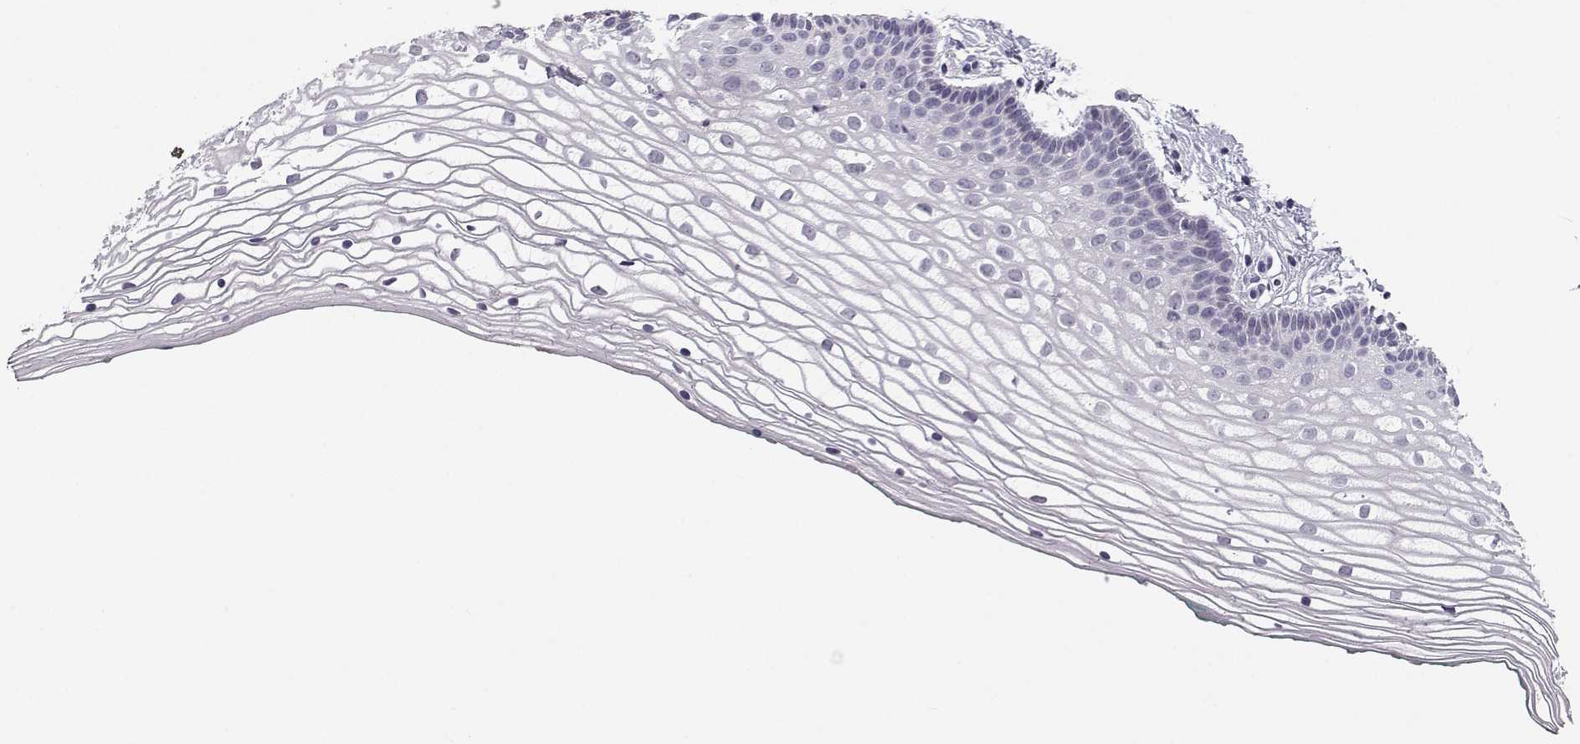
{"staining": {"intensity": "negative", "quantity": "none", "location": "none"}, "tissue": "vagina", "cell_type": "Squamous epithelial cells", "image_type": "normal", "snomed": [{"axis": "morphology", "description": "Normal tissue, NOS"}, {"axis": "topography", "description": "Vagina"}], "caption": "The photomicrograph shows no significant positivity in squamous epithelial cells of vagina. (Immunohistochemistry (ihc), brightfield microscopy, high magnification).", "gene": "MROH7", "patient": {"sex": "female", "age": 36}}